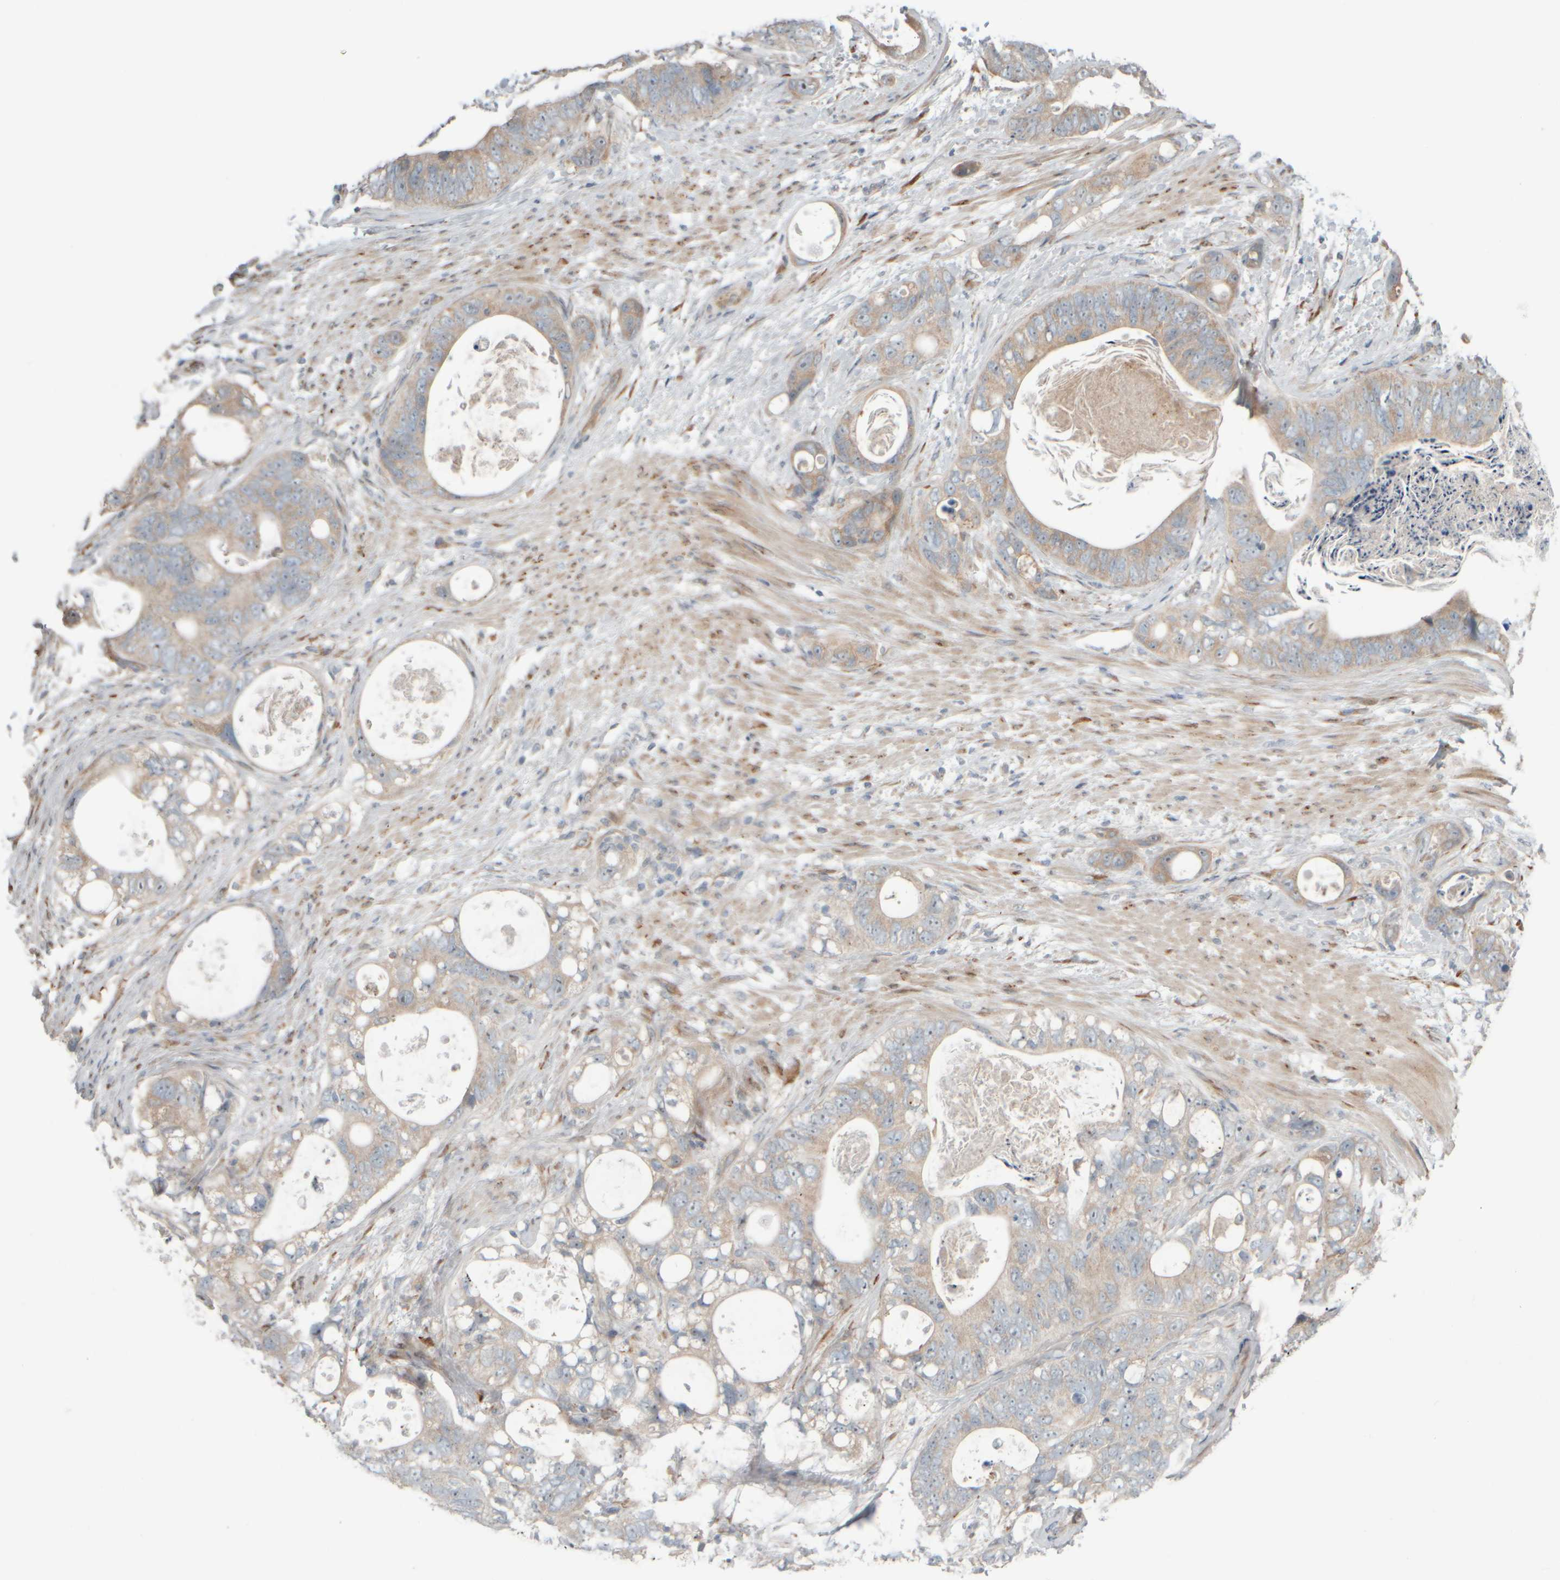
{"staining": {"intensity": "weak", "quantity": "25%-75%", "location": "cytoplasmic/membranous"}, "tissue": "stomach cancer", "cell_type": "Tumor cells", "image_type": "cancer", "snomed": [{"axis": "morphology", "description": "Normal tissue, NOS"}, {"axis": "morphology", "description": "Adenocarcinoma, NOS"}, {"axis": "topography", "description": "Stomach"}], "caption": "Weak cytoplasmic/membranous positivity is present in approximately 25%-75% of tumor cells in stomach adenocarcinoma.", "gene": "HGS", "patient": {"sex": "female", "age": 89}}